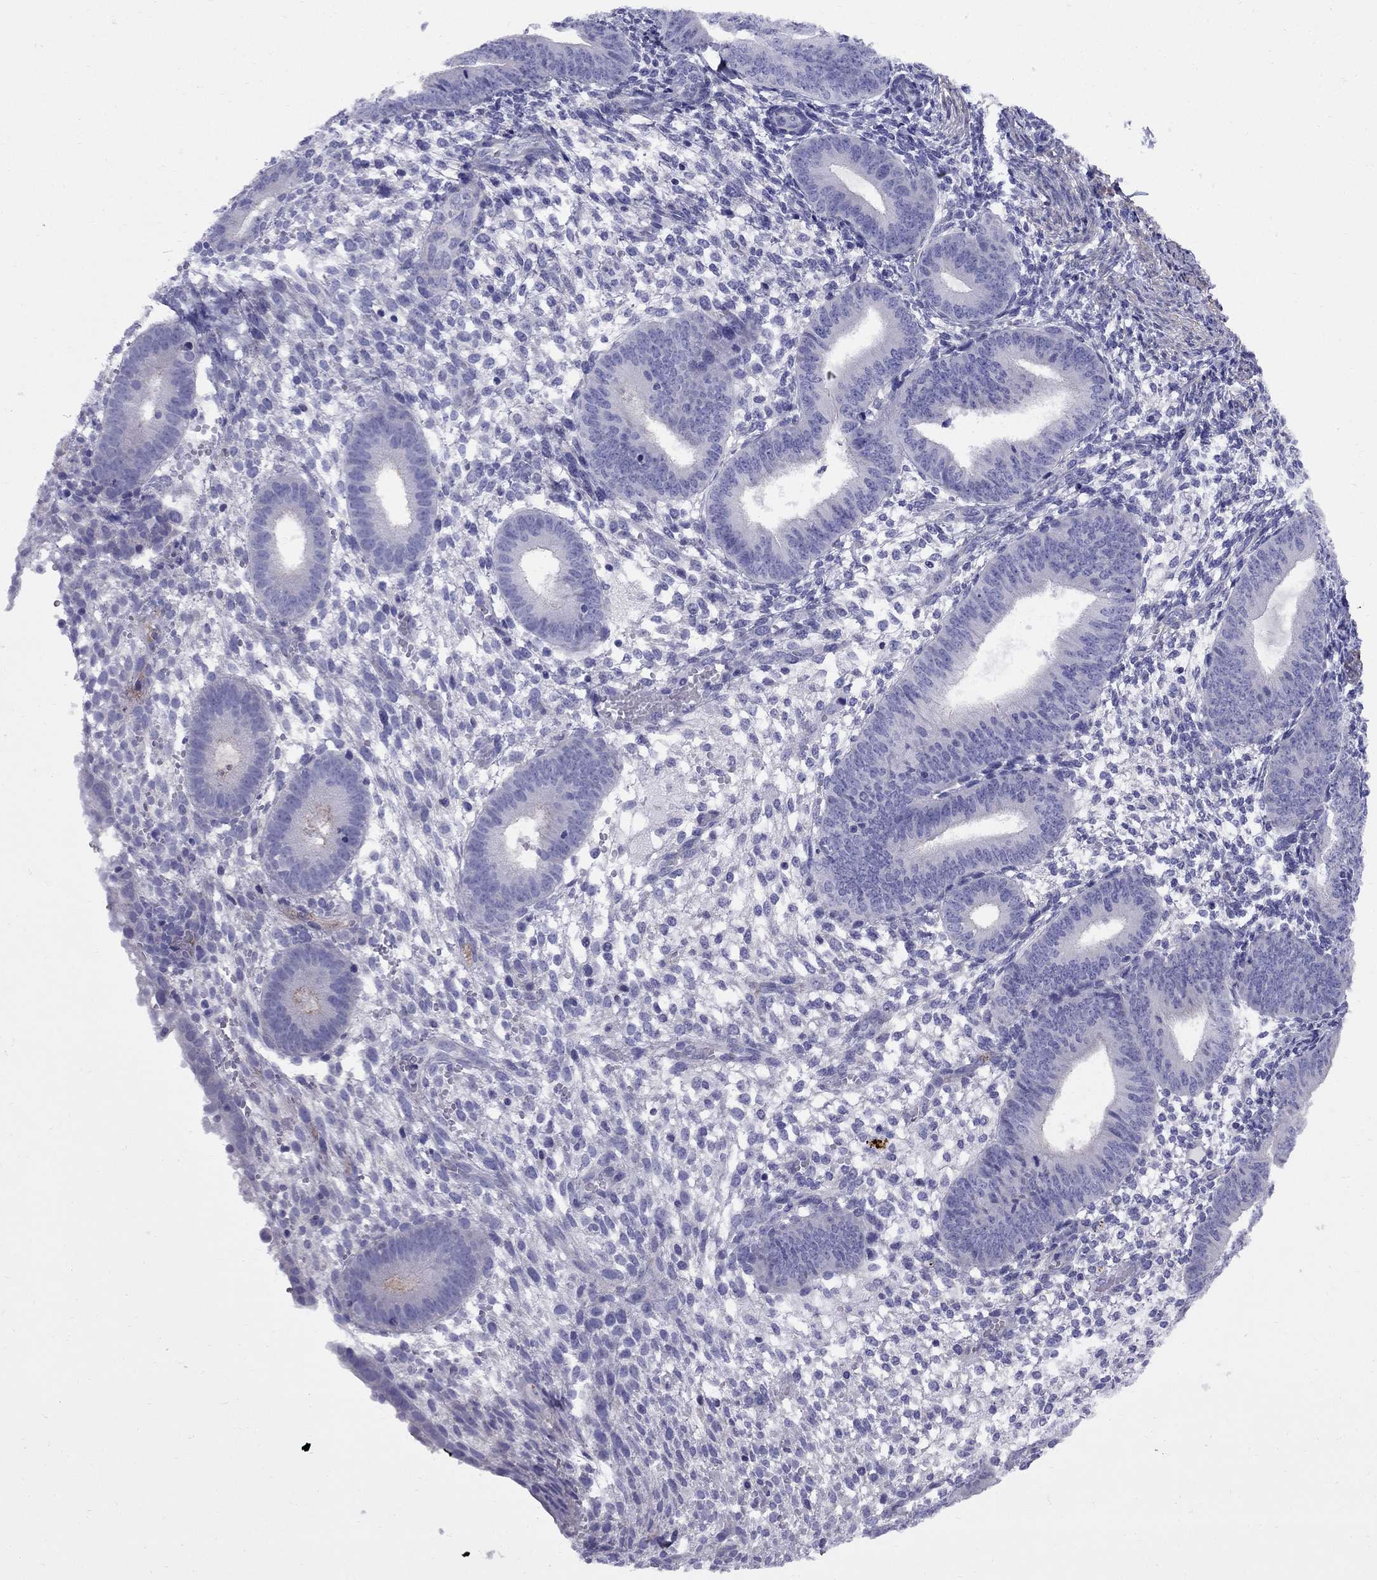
{"staining": {"intensity": "negative", "quantity": "none", "location": "none"}, "tissue": "endometrium", "cell_type": "Cells in endometrial stroma", "image_type": "normal", "snomed": [{"axis": "morphology", "description": "Normal tissue, NOS"}, {"axis": "topography", "description": "Endometrium"}], "caption": "Immunohistochemistry of benign human endometrium displays no positivity in cells in endometrial stroma.", "gene": "GPR50", "patient": {"sex": "female", "age": 39}}